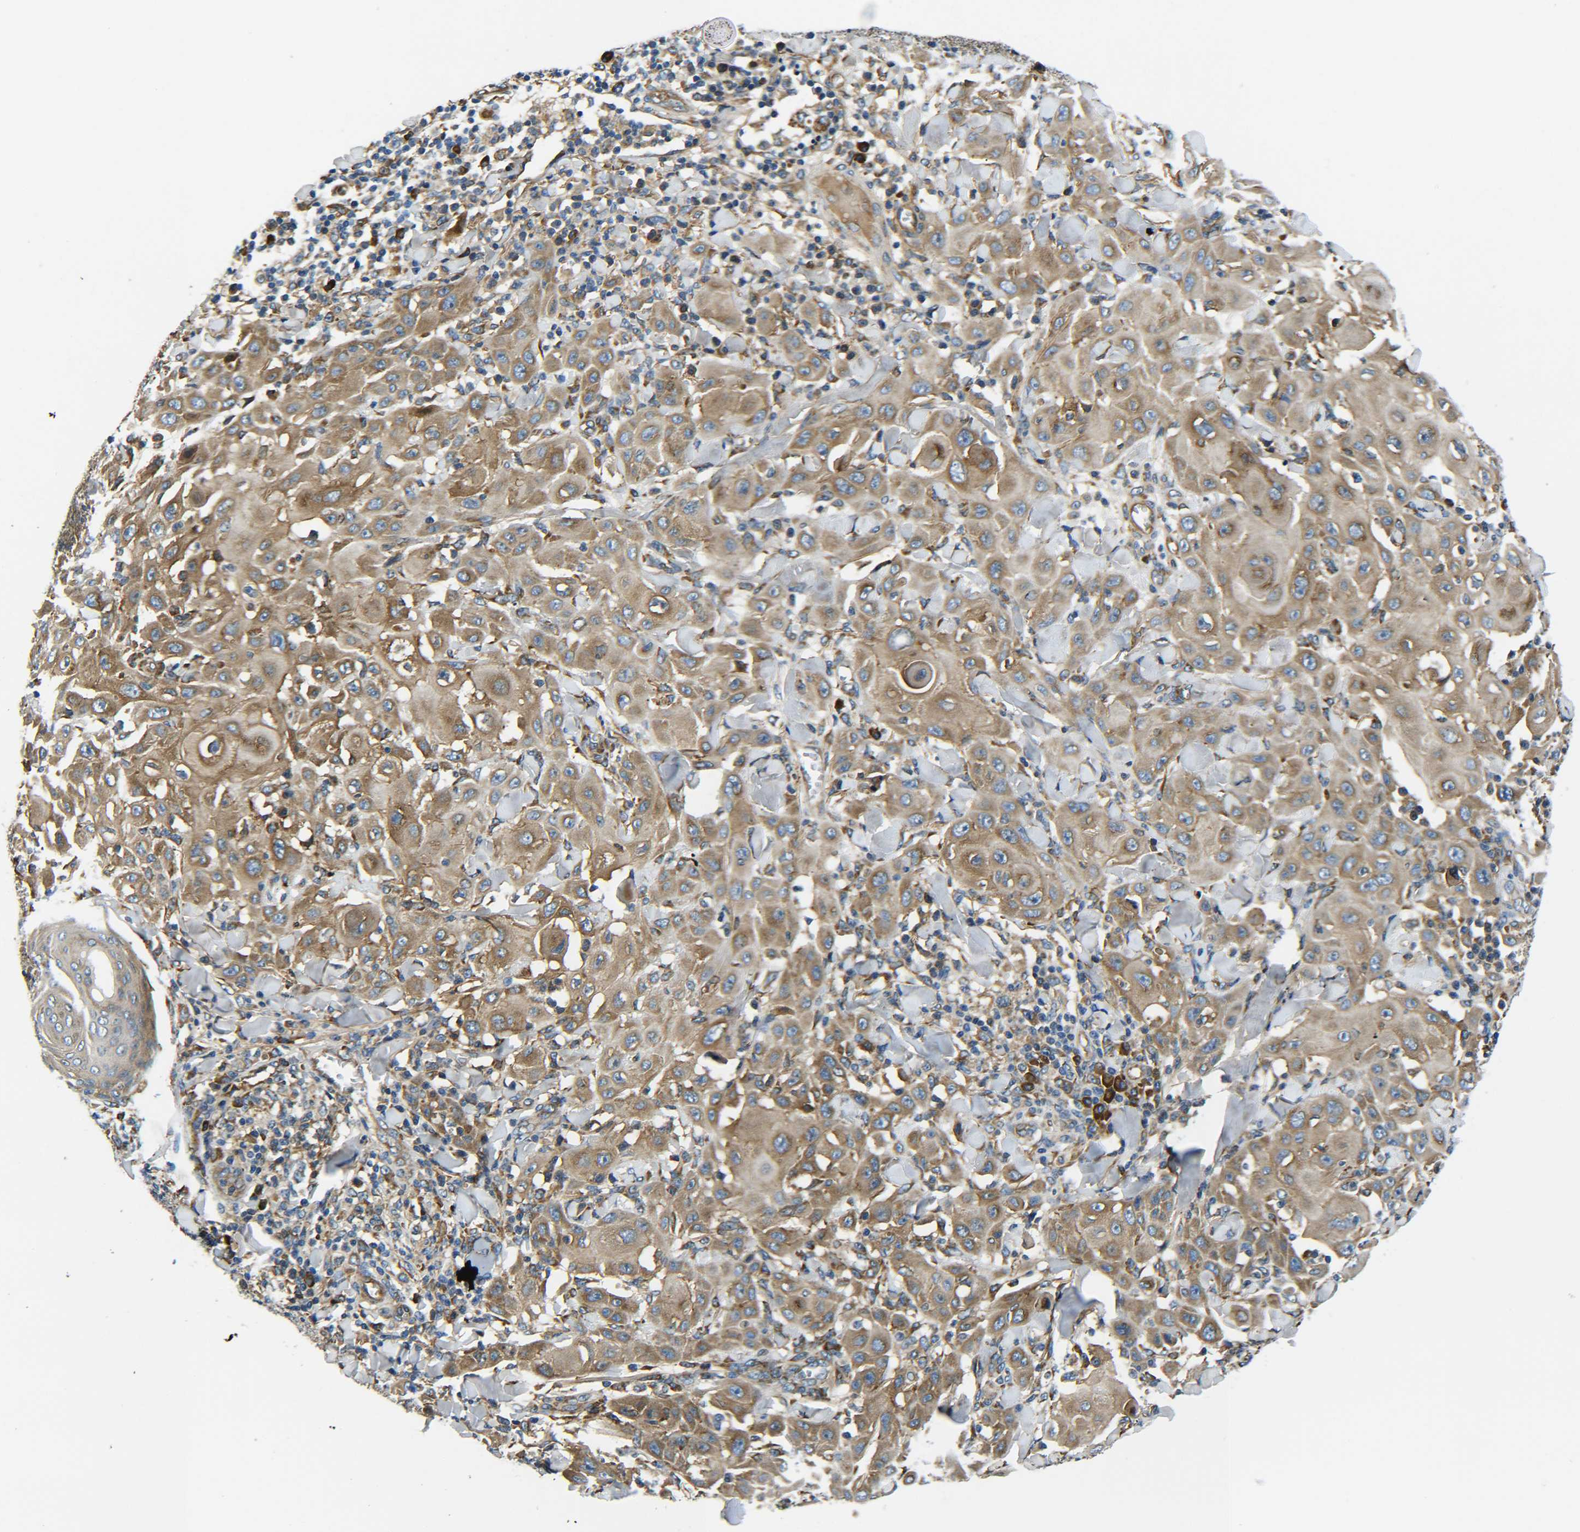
{"staining": {"intensity": "moderate", "quantity": ">75%", "location": "cytoplasmic/membranous"}, "tissue": "skin cancer", "cell_type": "Tumor cells", "image_type": "cancer", "snomed": [{"axis": "morphology", "description": "Squamous cell carcinoma, NOS"}, {"axis": "topography", "description": "Skin"}], "caption": "High-magnification brightfield microscopy of skin cancer (squamous cell carcinoma) stained with DAB (3,3'-diaminobenzidine) (brown) and counterstained with hematoxylin (blue). tumor cells exhibit moderate cytoplasmic/membranous expression is appreciated in about>75% of cells.", "gene": "PREB", "patient": {"sex": "male", "age": 24}}